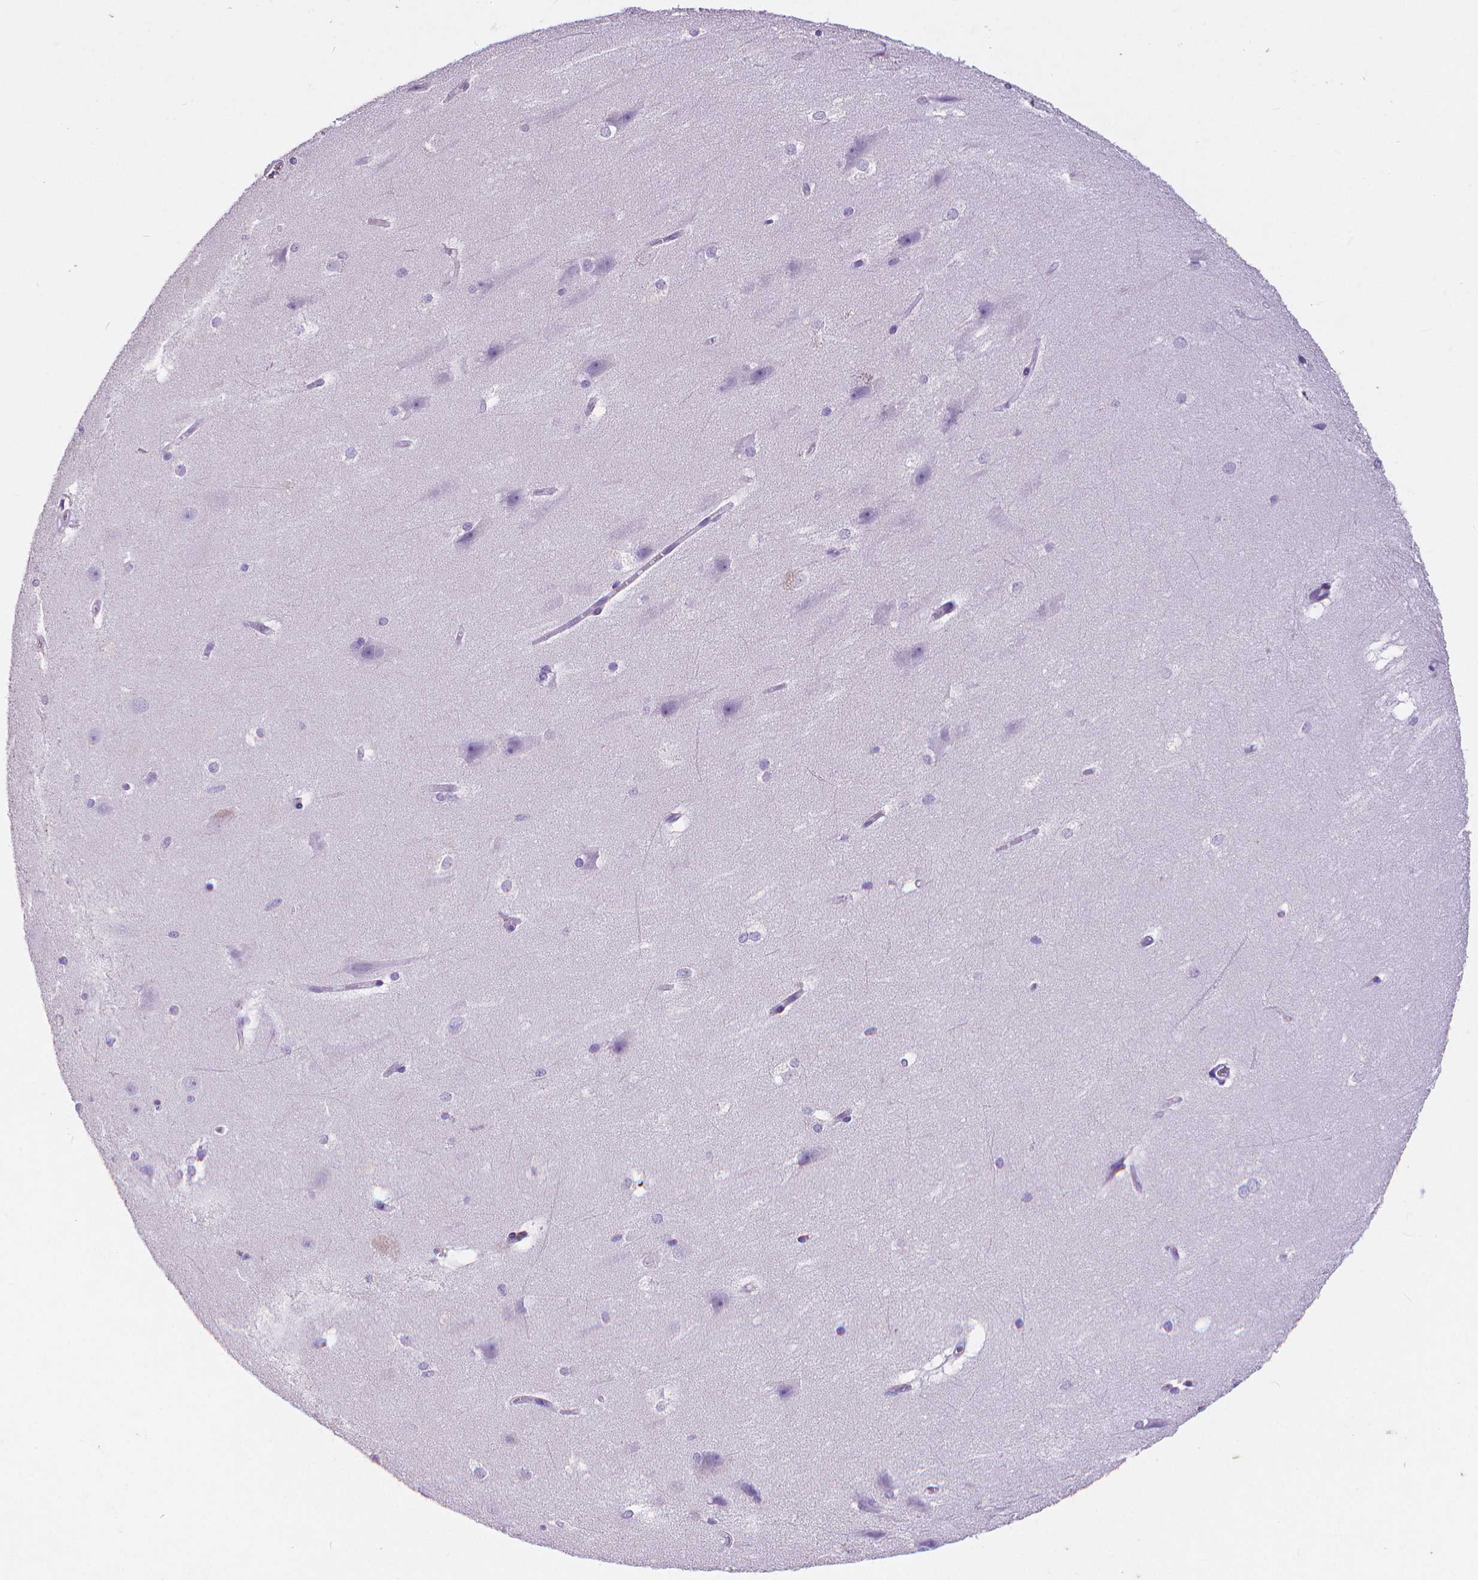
{"staining": {"intensity": "negative", "quantity": "none", "location": "none"}, "tissue": "hippocampus", "cell_type": "Glial cells", "image_type": "normal", "snomed": [{"axis": "morphology", "description": "Normal tissue, NOS"}, {"axis": "topography", "description": "Cerebral cortex"}, {"axis": "topography", "description": "Hippocampus"}], "caption": "Micrograph shows no significant protein staining in glial cells of benign hippocampus.", "gene": "CD4", "patient": {"sex": "female", "age": 19}}